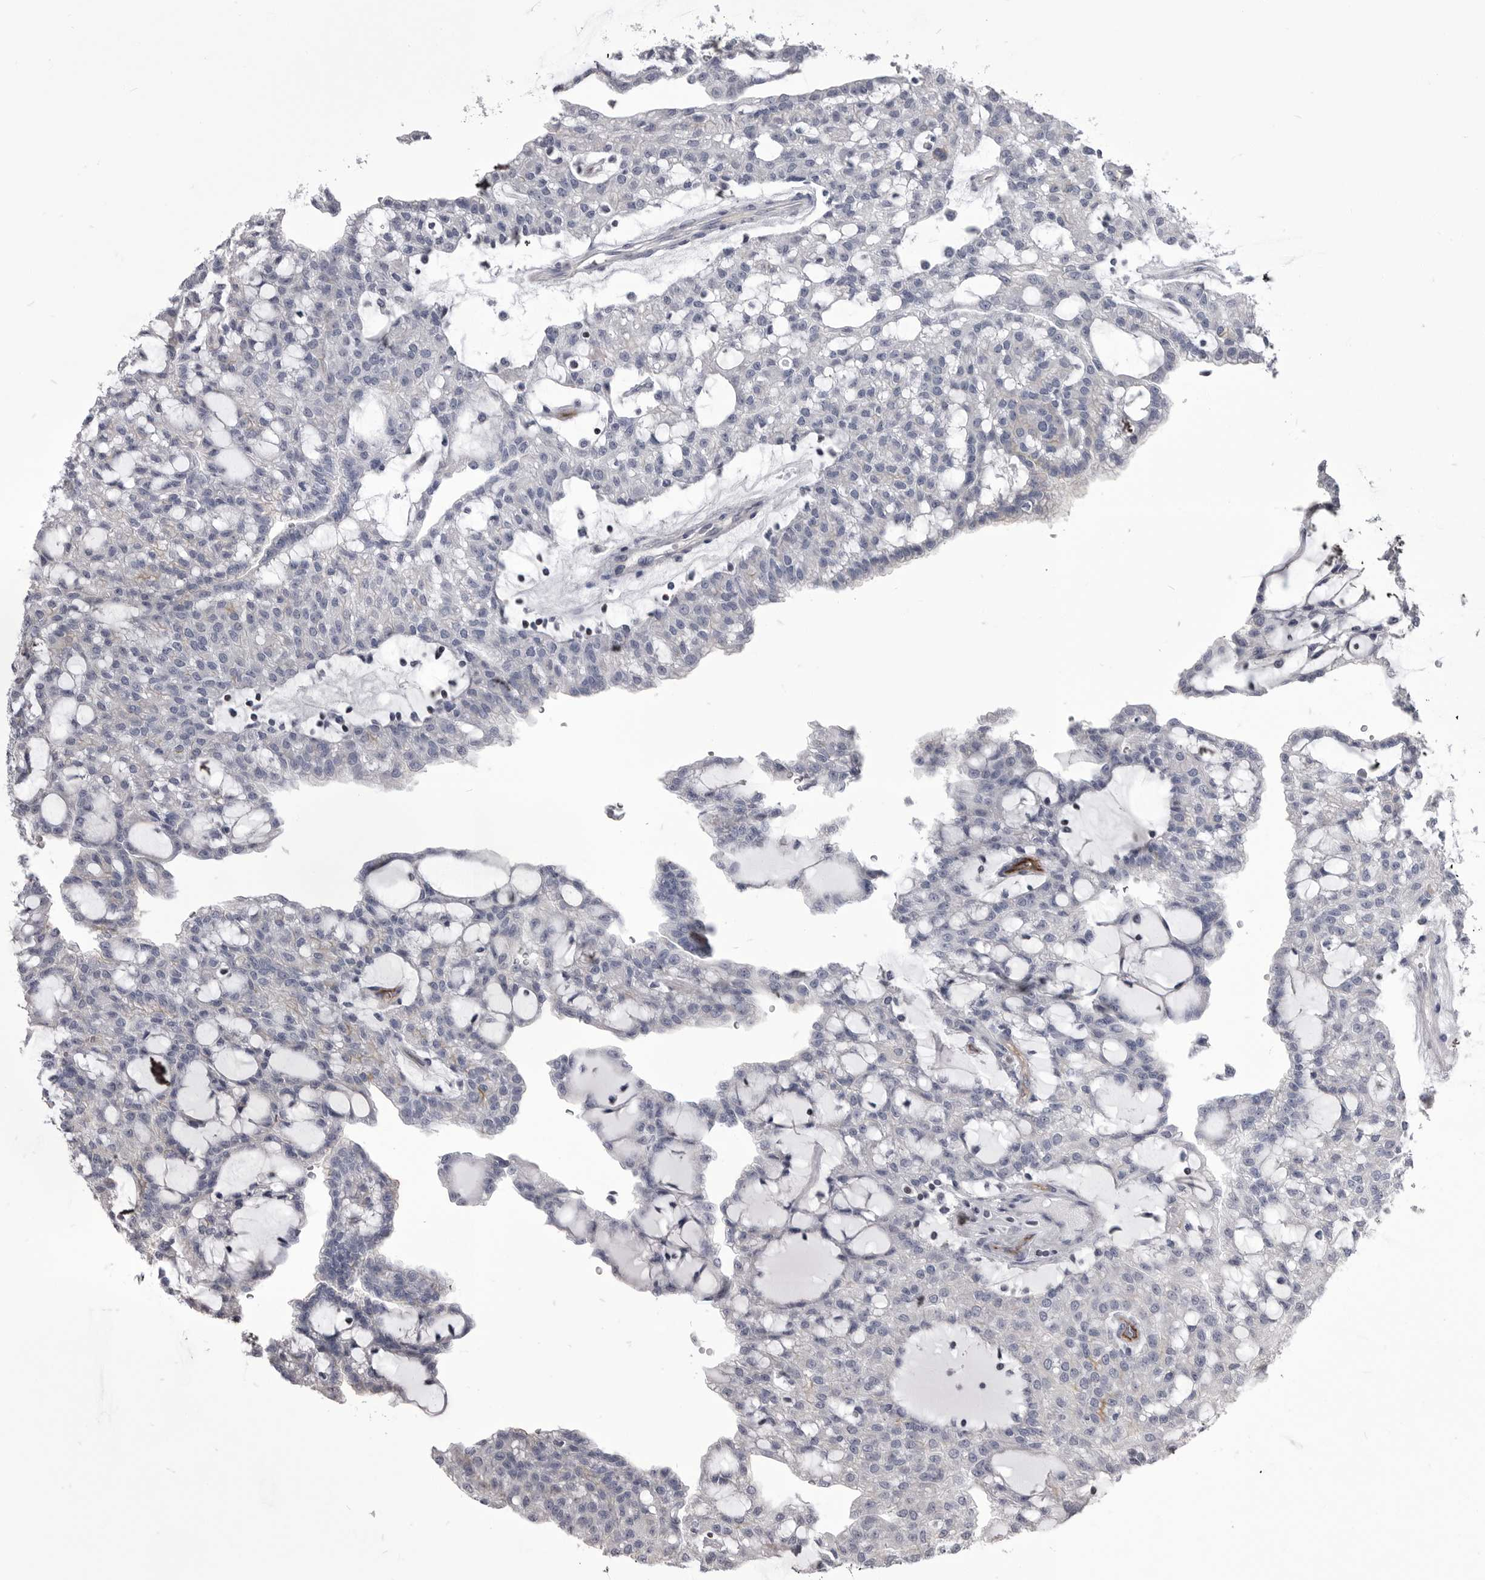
{"staining": {"intensity": "negative", "quantity": "none", "location": "none"}, "tissue": "renal cancer", "cell_type": "Tumor cells", "image_type": "cancer", "snomed": [{"axis": "morphology", "description": "Adenocarcinoma, NOS"}, {"axis": "topography", "description": "Kidney"}], "caption": "IHC histopathology image of neoplastic tissue: renal cancer (adenocarcinoma) stained with DAB (3,3'-diaminobenzidine) shows no significant protein expression in tumor cells.", "gene": "OPLAH", "patient": {"sex": "male", "age": 63}}